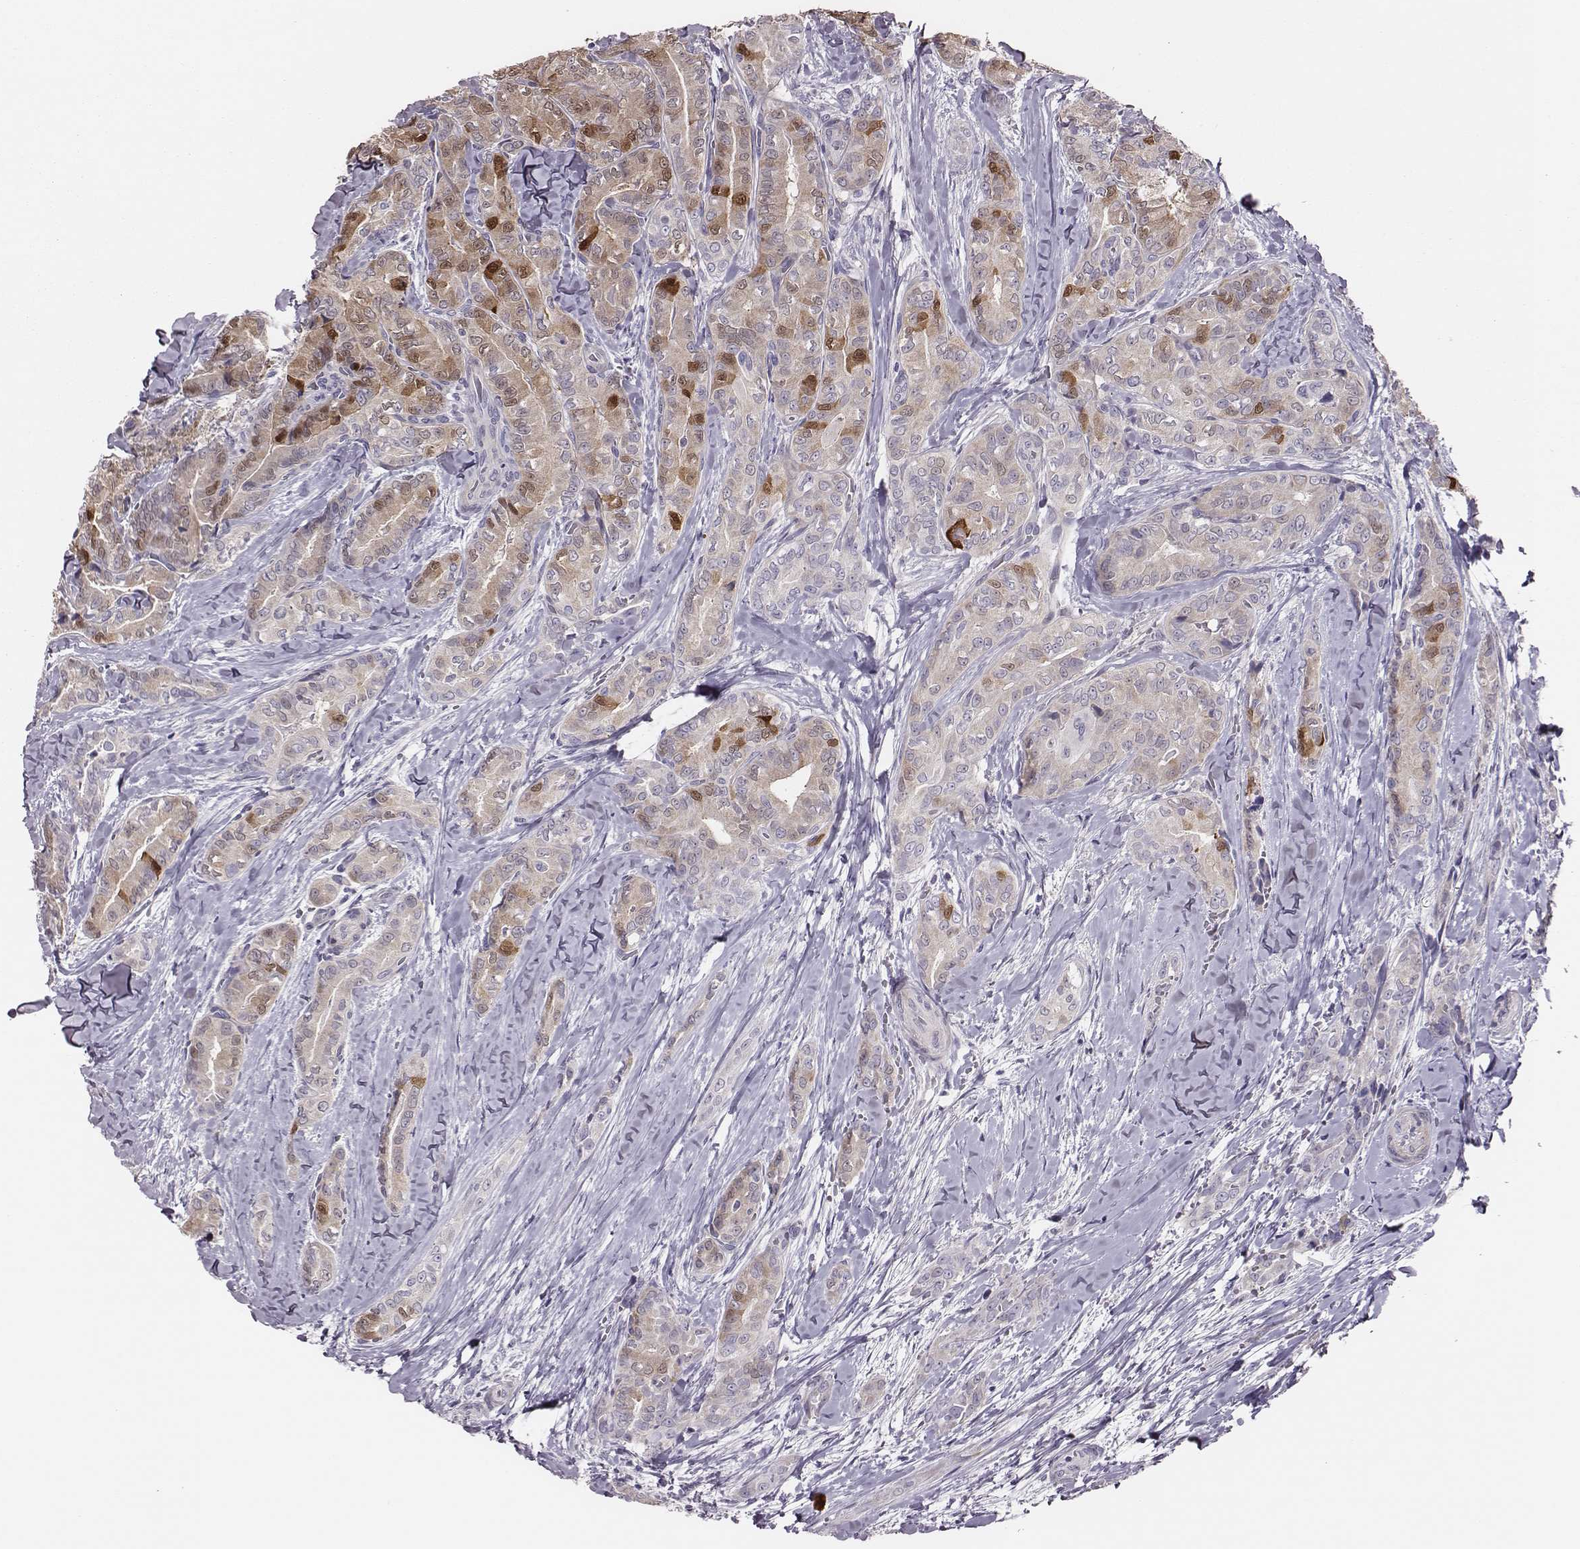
{"staining": {"intensity": "strong", "quantity": "<25%", "location": "cytoplasmic/membranous,nuclear"}, "tissue": "thyroid cancer", "cell_type": "Tumor cells", "image_type": "cancer", "snomed": [{"axis": "morphology", "description": "Papillary adenocarcinoma, NOS"}, {"axis": "topography", "description": "Thyroid gland"}], "caption": "Strong cytoplasmic/membranous and nuclear protein positivity is present in about <25% of tumor cells in thyroid cancer.", "gene": "SCML2", "patient": {"sex": "male", "age": 61}}